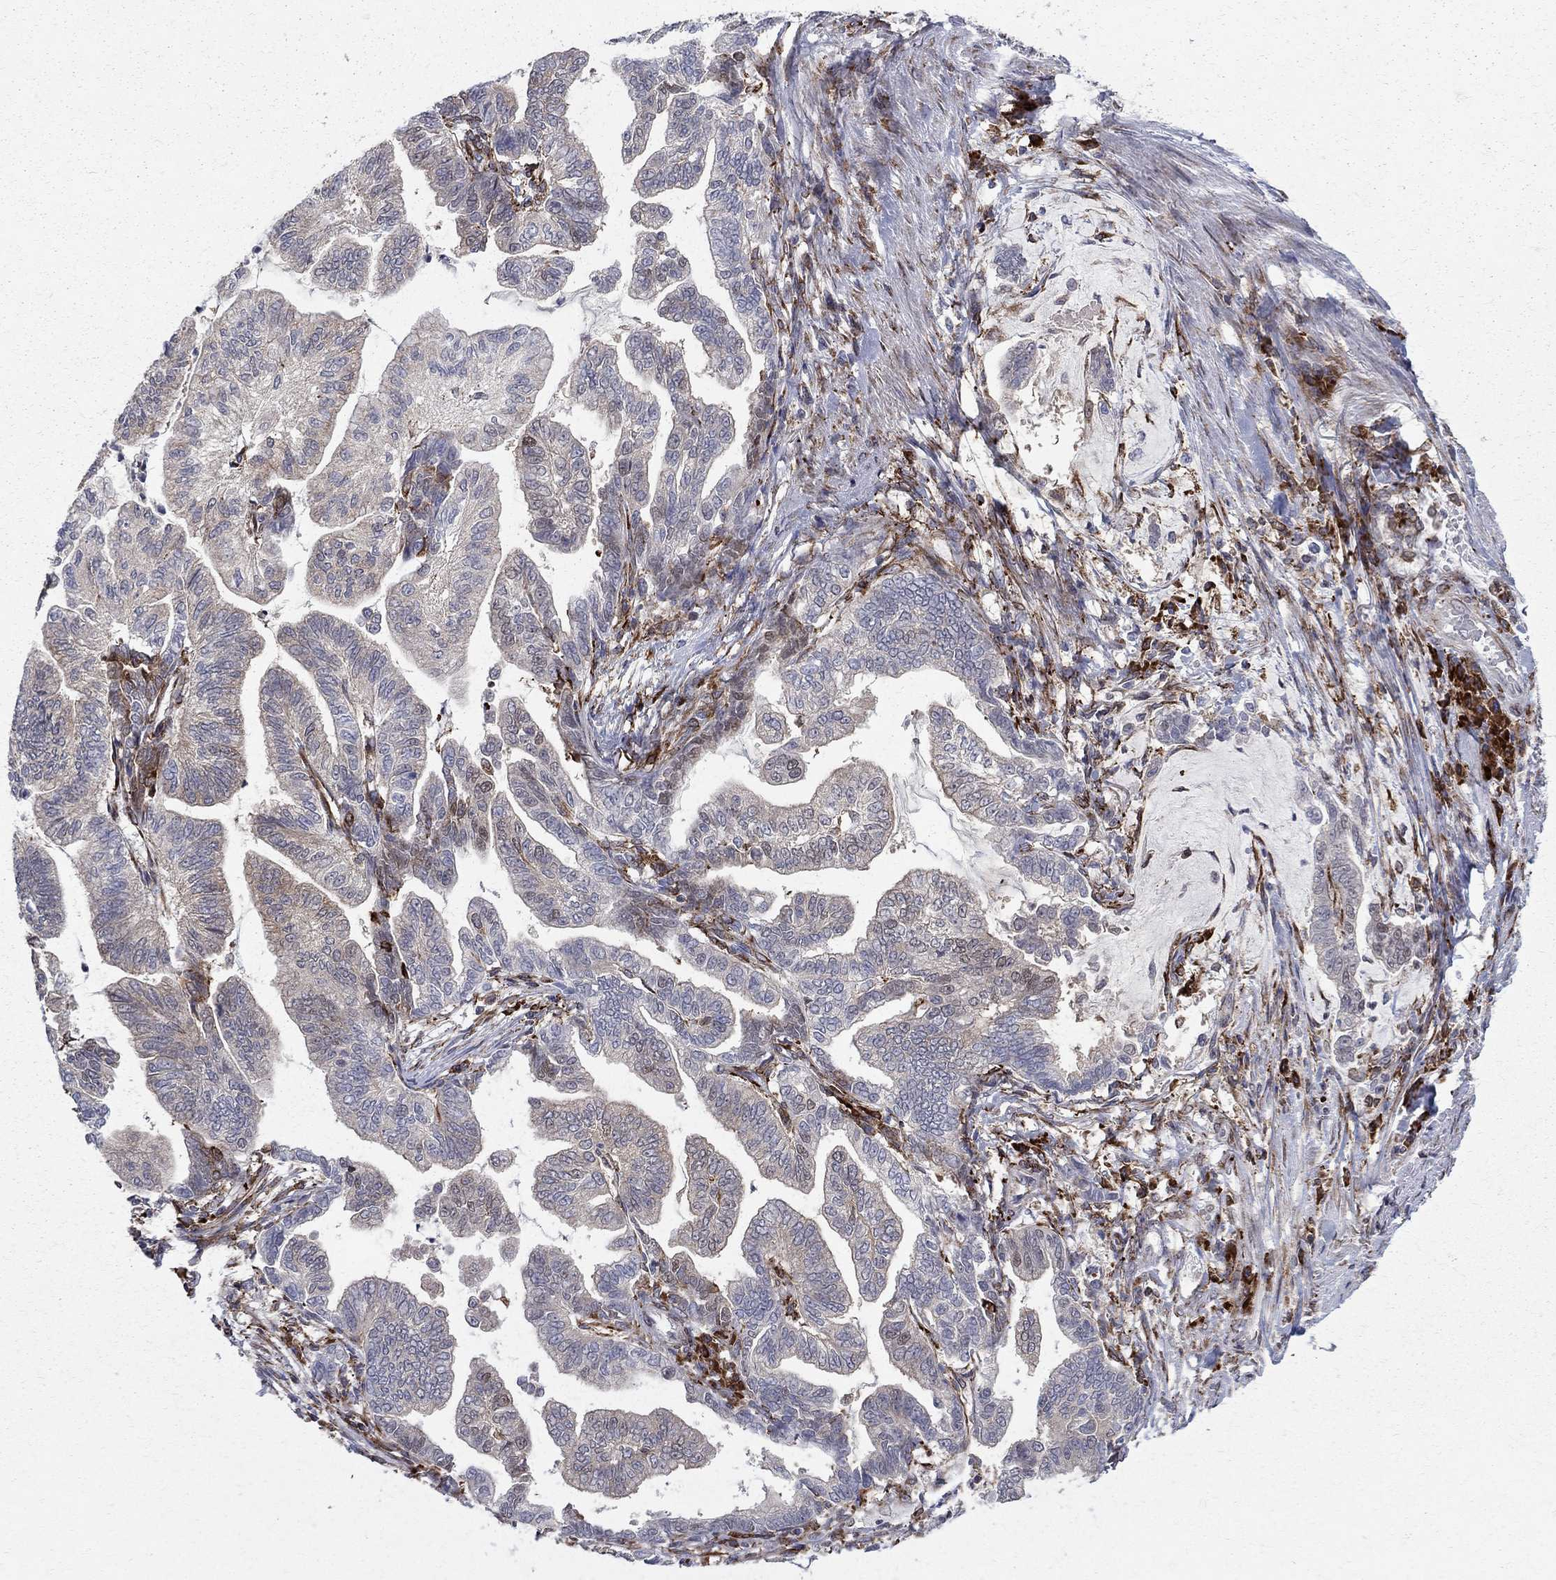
{"staining": {"intensity": "strong", "quantity": "25%-75%", "location": "cytoplasmic/membranous,nuclear"}, "tissue": "stomach cancer", "cell_type": "Tumor cells", "image_type": "cancer", "snomed": [{"axis": "morphology", "description": "Adenocarcinoma, NOS"}, {"axis": "topography", "description": "Stomach"}], "caption": "High-magnification brightfield microscopy of stomach adenocarcinoma stained with DAB (brown) and counterstained with hematoxylin (blue). tumor cells exhibit strong cytoplasmic/membranous and nuclear staining is identified in about25%-75% of cells. (Stains: DAB (3,3'-diaminobenzidine) in brown, nuclei in blue, Microscopy: brightfield microscopy at high magnification).", "gene": "CAB39L", "patient": {"sex": "male", "age": 83}}